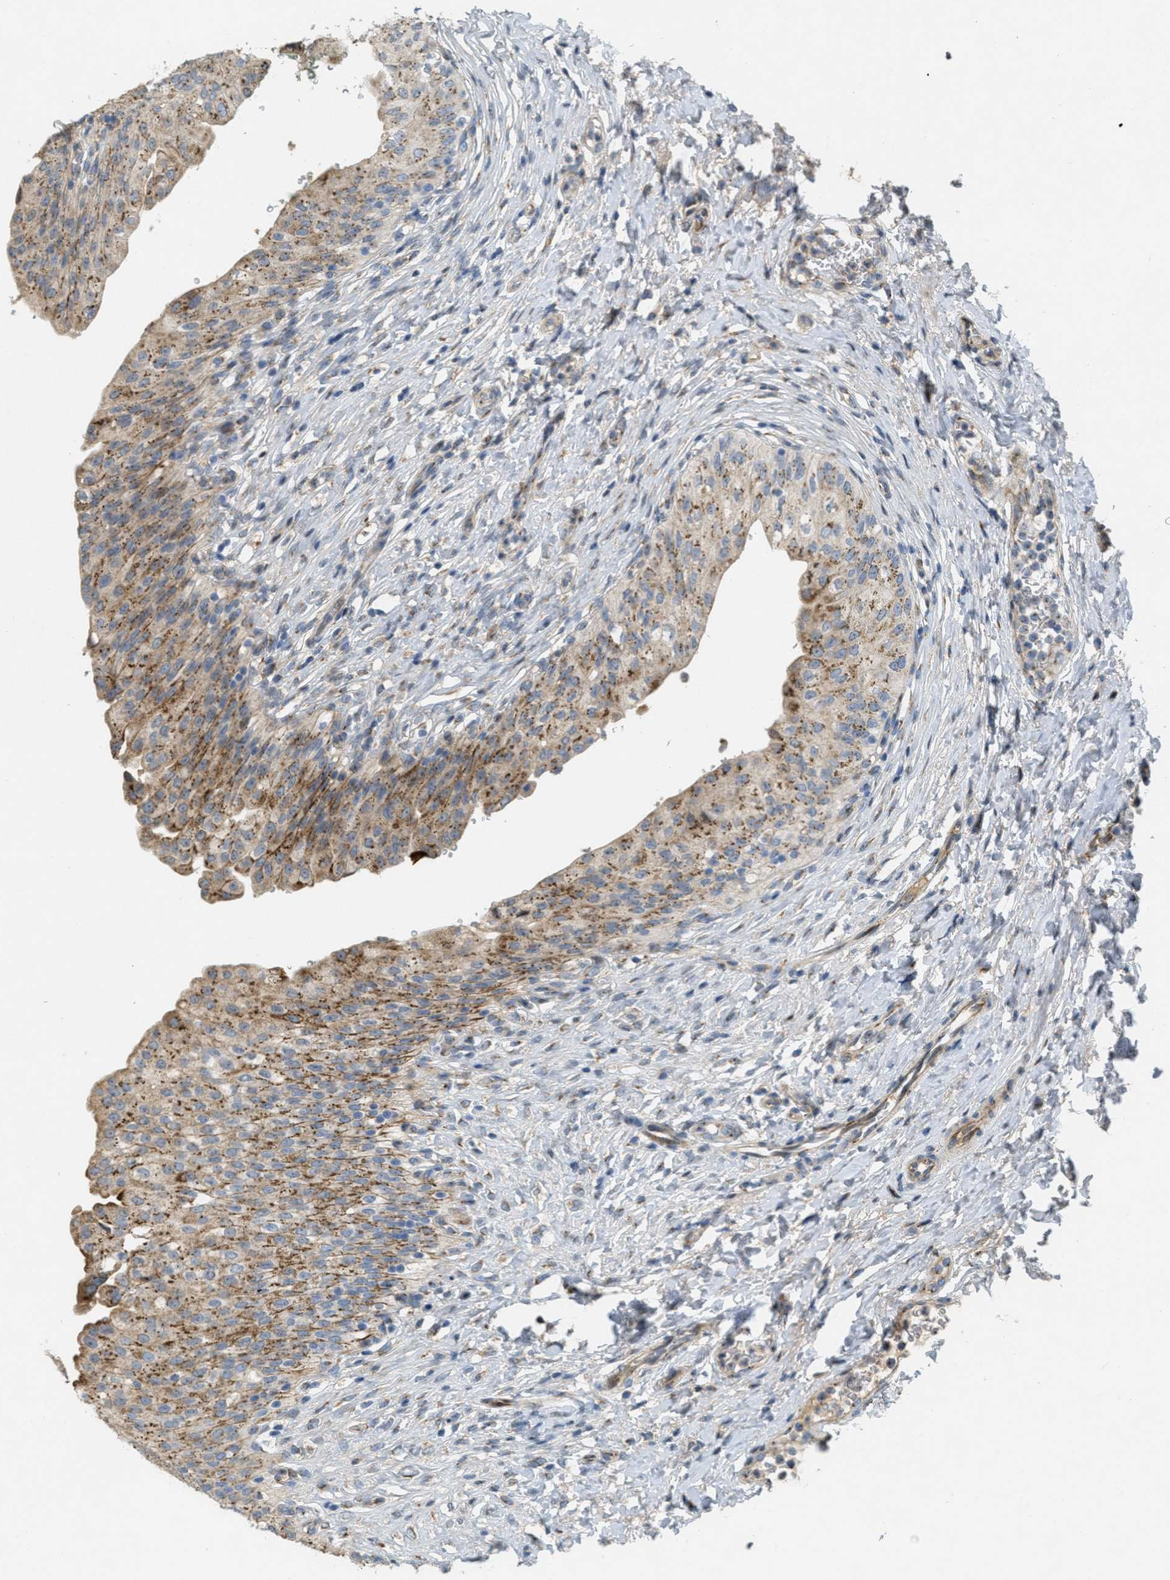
{"staining": {"intensity": "moderate", "quantity": ">75%", "location": "cytoplasmic/membranous"}, "tissue": "urinary bladder", "cell_type": "Urothelial cells", "image_type": "normal", "snomed": [{"axis": "morphology", "description": "Urothelial carcinoma, High grade"}, {"axis": "topography", "description": "Urinary bladder"}], "caption": "Immunohistochemical staining of benign human urinary bladder exhibits >75% levels of moderate cytoplasmic/membranous protein expression in approximately >75% of urothelial cells. (DAB IHC, brown staining for protein, blue staining for nuclei).", "gene": "ZFPL1", "patient": {"sex": "male", "age": 46}}